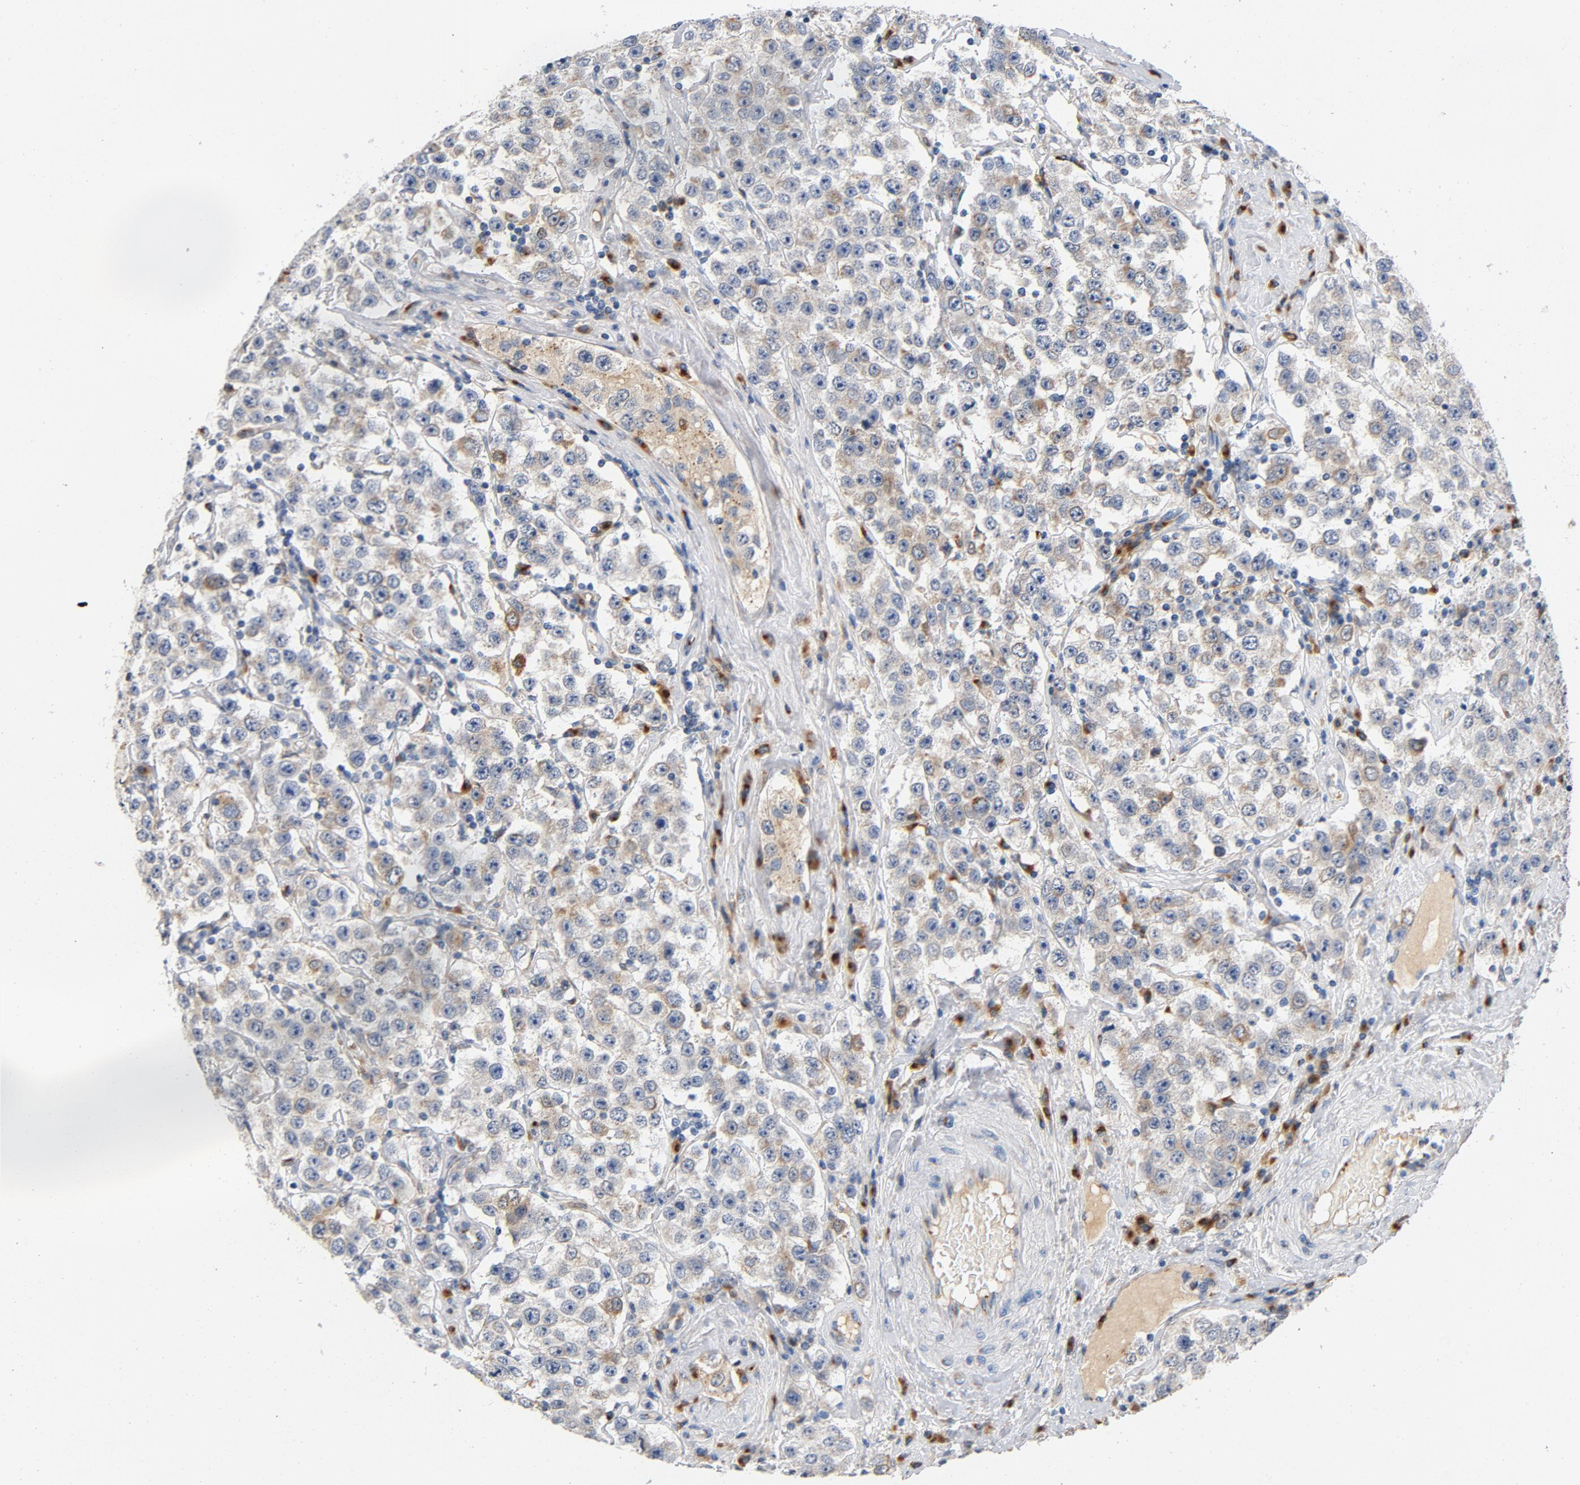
{"staining": {"intensity": "negative", "quantity": "none", "location": "none"}, "tissue": "testis cancer", "cell_type": "Tumor cells", "image_type": "cancer", "snomed": [{"axis": "morphology", "description": "Seminoma, NOS"}, {"axis": "topography", "description": "Testis"}], "caption": "Testis cancer (seminoma) was stained to show a protein in brown. There is no significant positivity in tumor cells.", "gene": "LMAN2", "patient": {"sex": "male", "age": 52}}